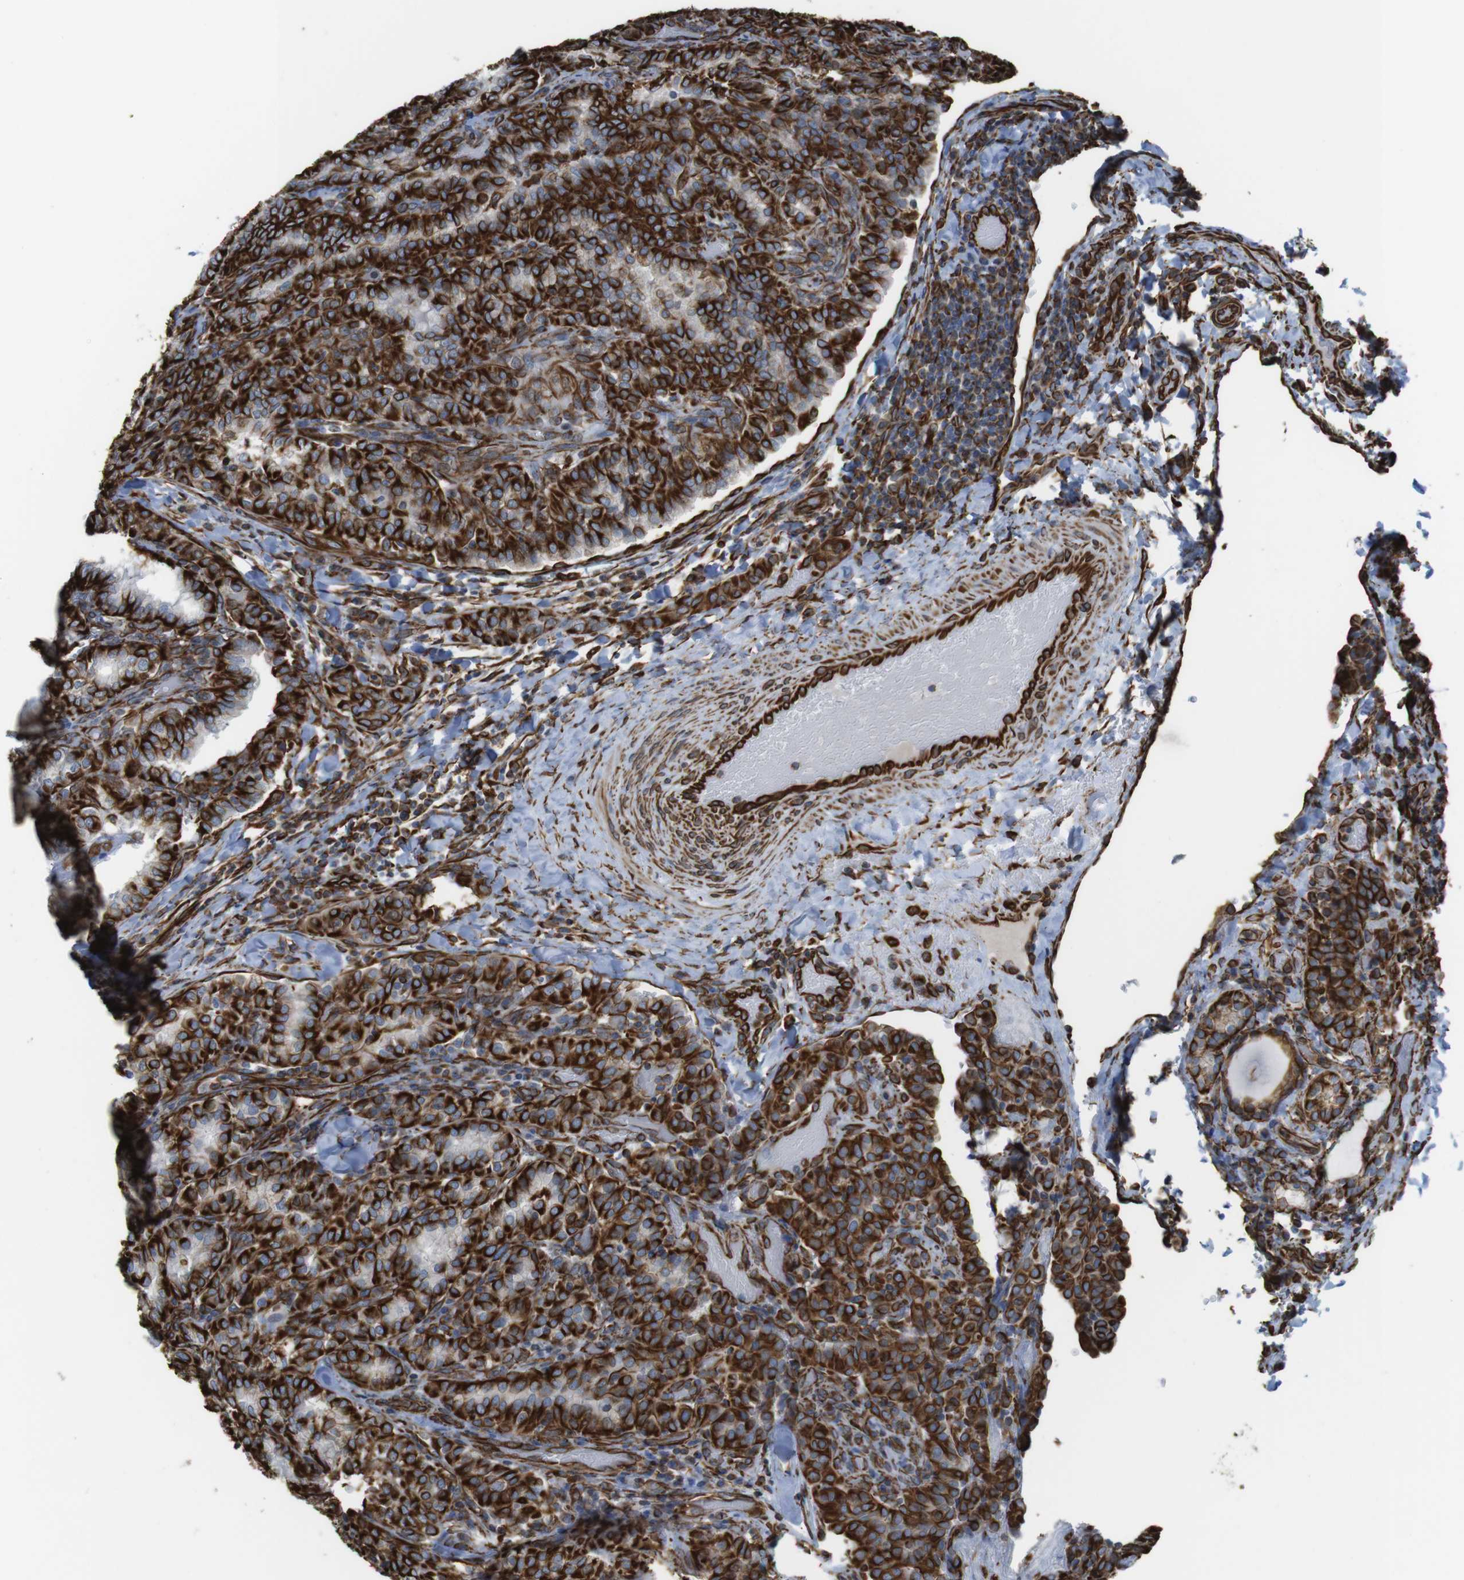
{"staining": {"intensity": "strong", "quantity": ">75%", "location": "cytoplasmic/membranous"}, "tissue": "thyroid cancer", "cell_type": "Tumor cells", "image_type": "cancer", "snomed": [{"axis": "morphology", "description": "Normal tissue, NOS"}, {"axis": "morphology", "description": "Papillary adenocarcinoma, NOS"}, {"axis": "topography", "description": "Thyroid gland"}], "caption": "Immunohistochemistry (IHC) image of human thyroid papillary adenocarcinoma stained for a protein (brown), which demonstrates high levels of strong cytoplasmic/membranous positivity in about >75% of tumor cells.", "gene": "RALGPS1", "patient": {"sex": "female", "age": 30}}